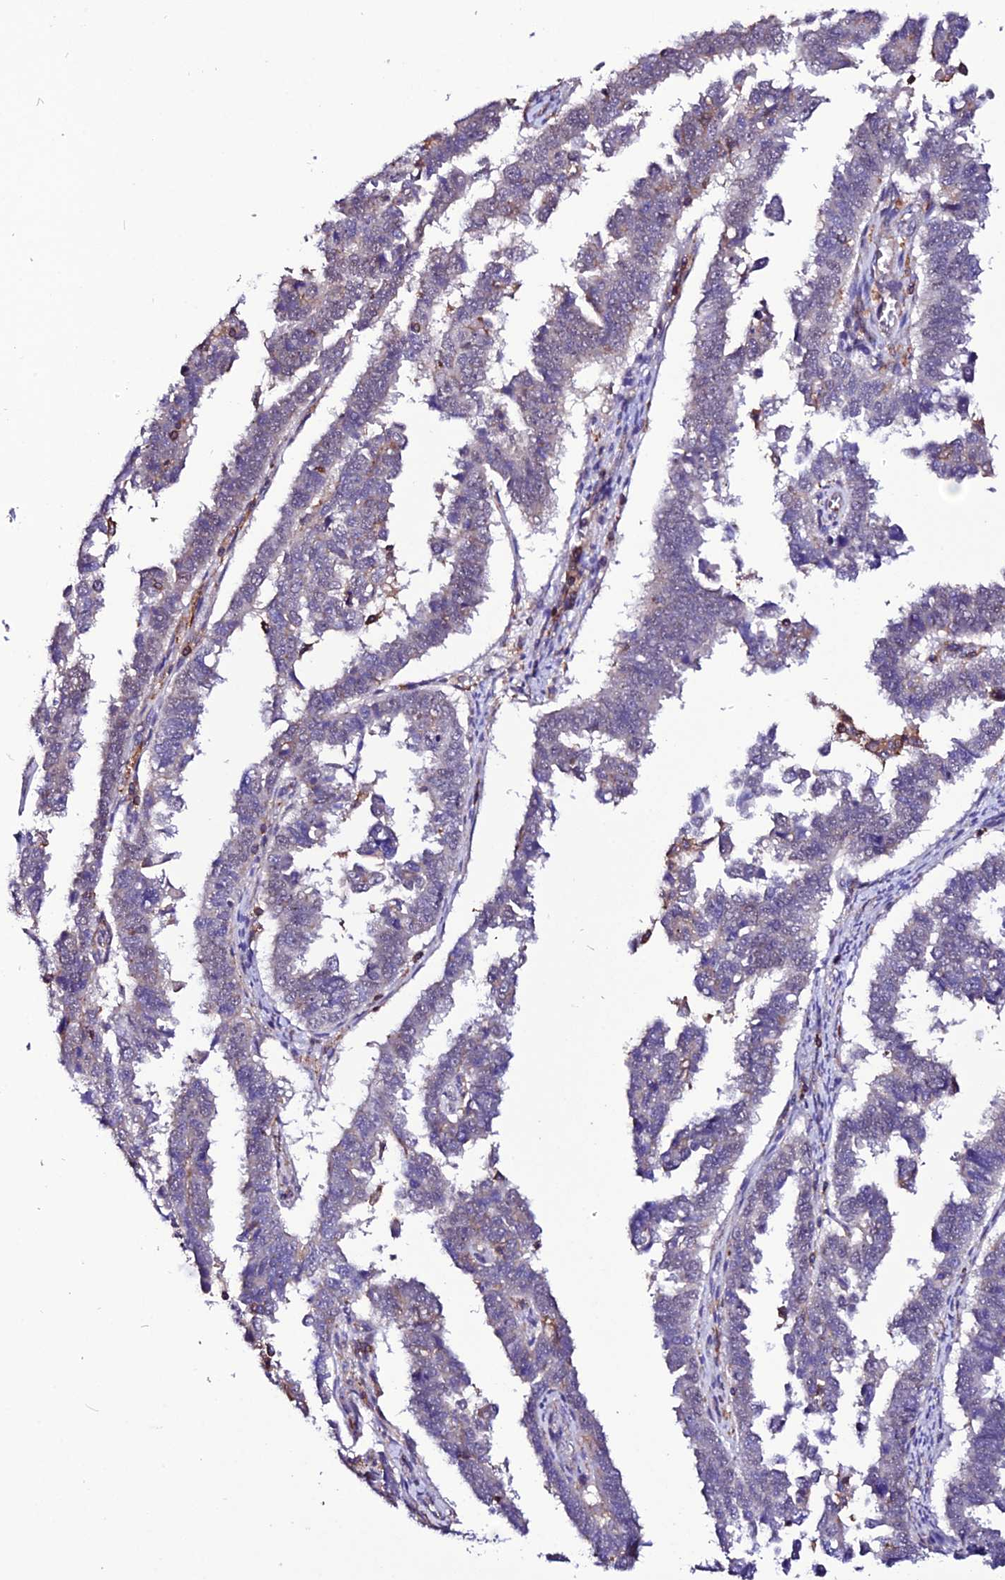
{"staining": {"intensity": "negative", "quantity": "none", "location": "none"}, "tissue": "endometrial cancer", "cell_type": "Tumor cells", "image_type": "cancer", "snomed": [{"axis": "morphology", "description": "Adenocarcinoma, NOS"}, {"axis": "topography", "description": "Endometrium"}], "caption": "A high-resolution image shows immunohistochemistry staining of endometrial adenocarcinoma, which exhibits no significant staining in tumor cells. (Immunohistochemistry (ihc), brightfield microscopy, high magnification).", "gene": "USP17L15", "patient": {"sex": "female", "age": 75}}